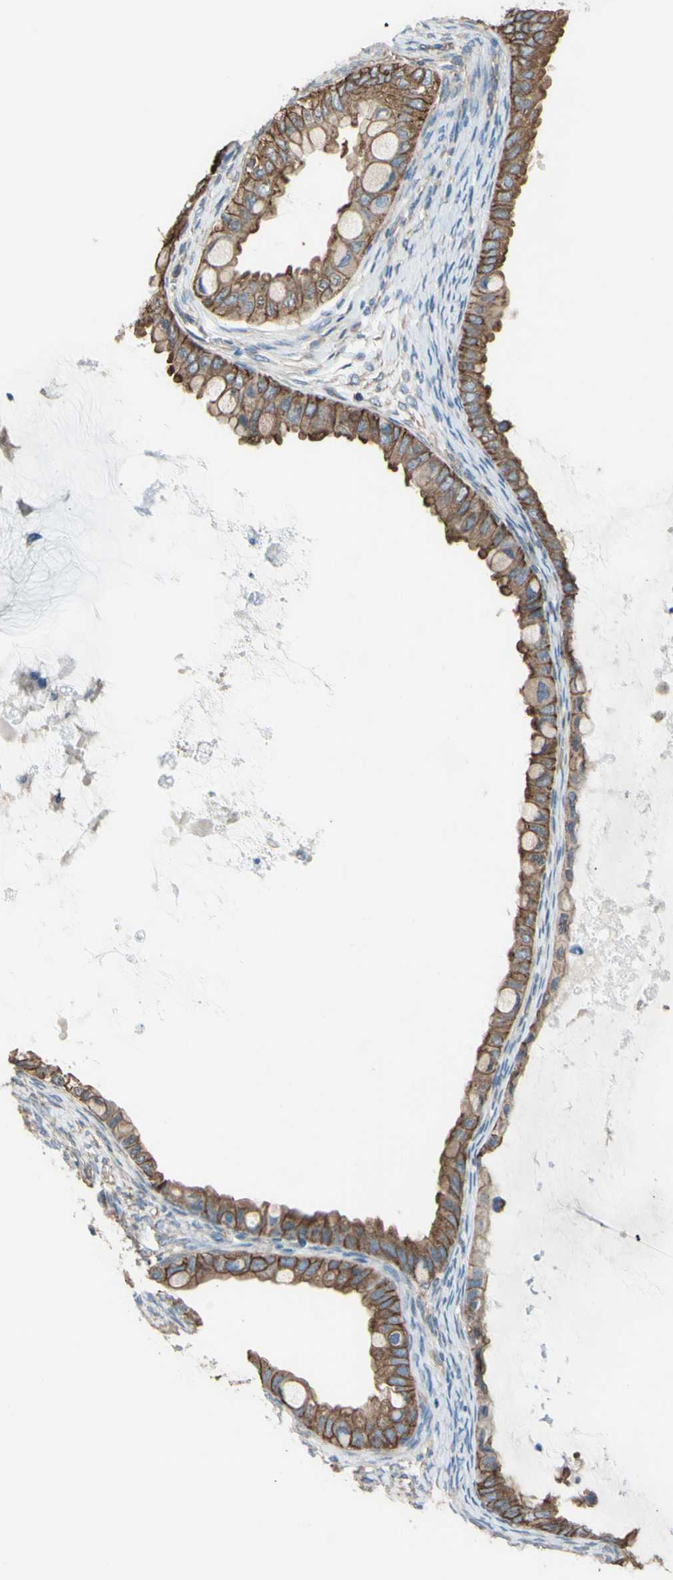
{"staining": {"intensity": "moderate", "quantity": ">75%", "location": "cytoplasmic/membranous"}, "tissue": "ovarian cancer", "cell_type": "Tumor cells", "image_type": "cancer", "snomed": [{"axis": "morphology", "description": "Cystadenocarcinoma, mucinous, NOS"}, {"axis": "topography", "description": "Ovary"}], "caption": "Immunohistochemical staining of mucinous cystadenocarcinoma (ovarian) displays medium levels of moderate cytoplasmic/membranous protein positivity in approximately >75% of tumor cells.", "gene": "ADD1", "patient": {"sex": "female", "age": 80}}